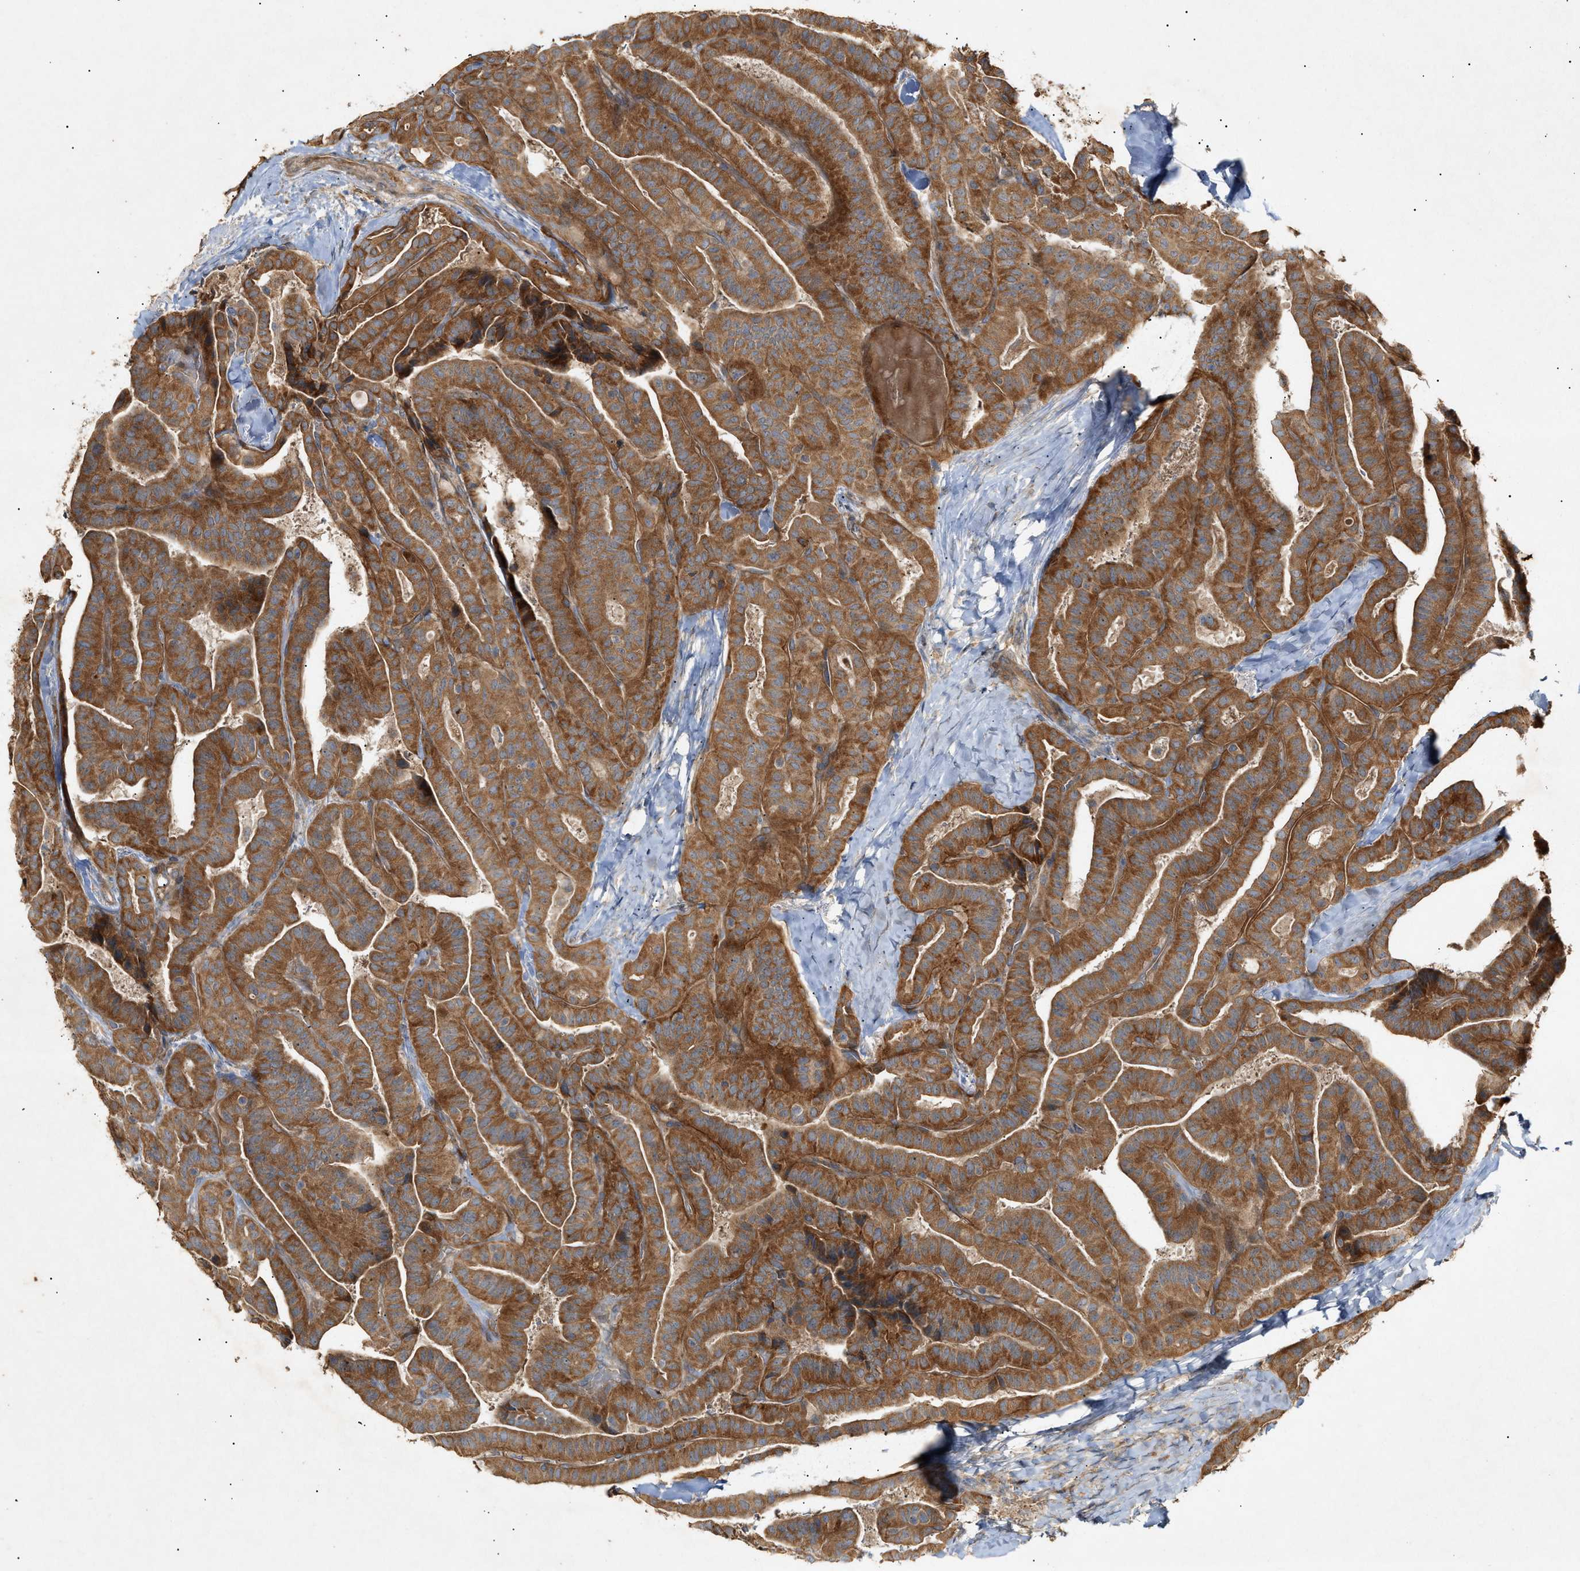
{"staining": {"intensity": "strong", "quantity": ">75%", "location": "cytoplasmic/membranous"}, "tissue": "thyroid cancer", "cell_type": "Tumor cells", "image_type": "cancer", "snomed": [{"axis": "morphology", "description": "Papillary adenocarcinoma, NOS"}, {"axis": "topography", "description": "Thyroid gland"}], "caption": "This is an image of IHC staining of thyroid papillary adenocarcinoma, which shows strong expression in the cytoplasmic/membranous of tumor cells.", "gene": "MTCH1", "patient": {"sex": "male", "age": 77}}